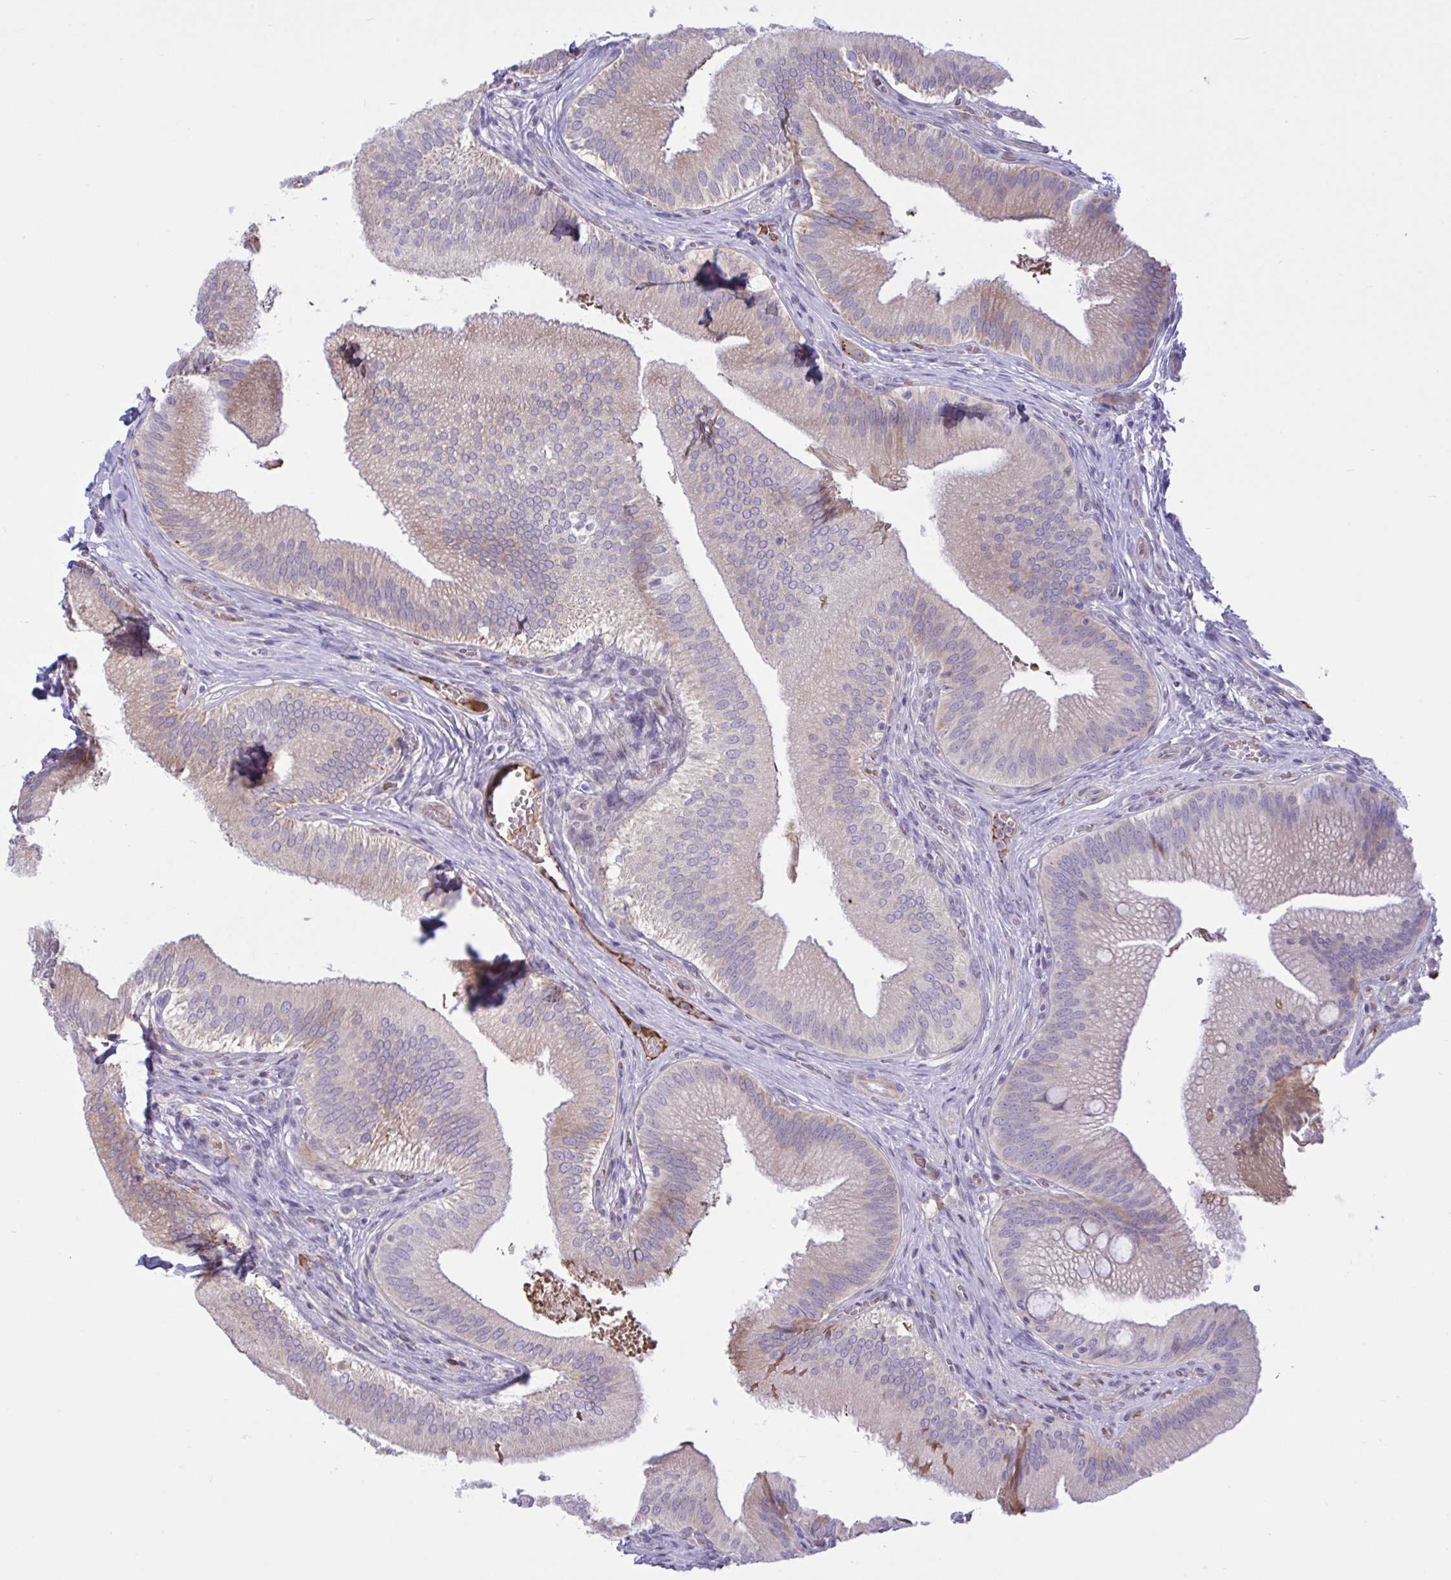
{"staining": {"intensity": "moderate", "quantity": "25%-75%", "location": "cytoplasmic/membranous"}, "tissue": "gallbladder", "cell_type": "Glandular cells", "image_type": "normal", "snomed": [{"axis": "morphology", "description": "Normal tissue, NOS"}, {"axis": "topography", "description": "Gallbladder"}], "caption": "Brown immunohistochemical staining in unremarkable gallbladder displays moderate cytoplasmic/membranous expression in about 25%-75% of glandular cells. Using DAB (brown) and hematoxylin (blue) stains, captured at high magnification using brightfield microscopy.", "gene": "VWC2", "patient": {"sex": "male", "age": 17}}